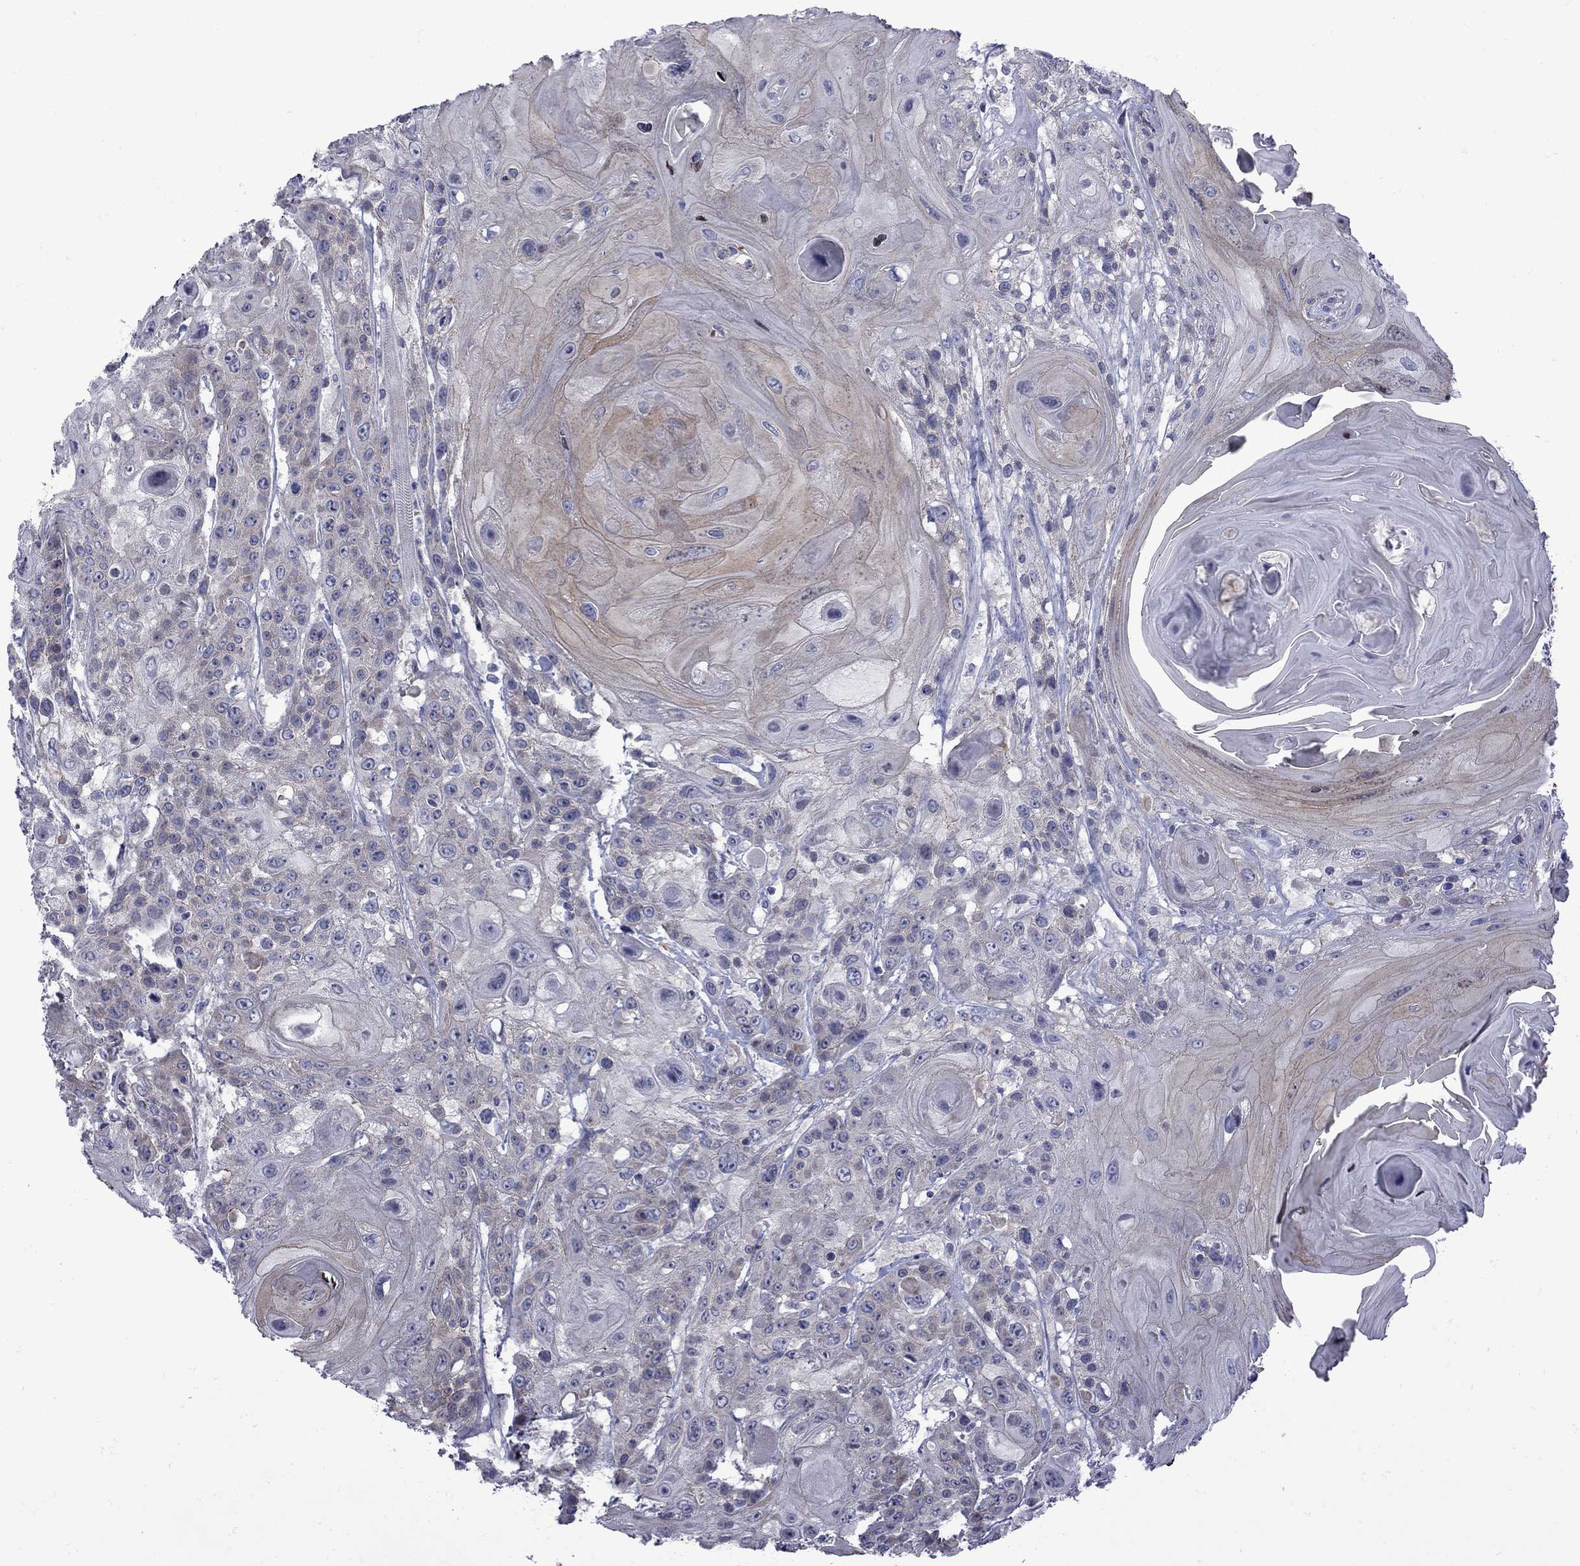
{"staining": {"intensity": "weak", "quantity": "25%-75%", "location": "cytoplasmic/membranous"}, "tissue": "head and neck cancer", "cell_type": "Tumor cells", "image_type": "cancer", "snomed": [{"axis": "morphology", "description": "Squamous cell carcinoma, NOS"}, {"axis": "topography", "description": "Head-Neck"}], "caption": "The histopathology image reveals staining of head and neck squamous cell carcinoma, revealing weak cytoplasmic/membranous protein staining (brown color) within tumor cells.", "gene": "NRARP", "patient": {"sex": "female", "age": 59}}